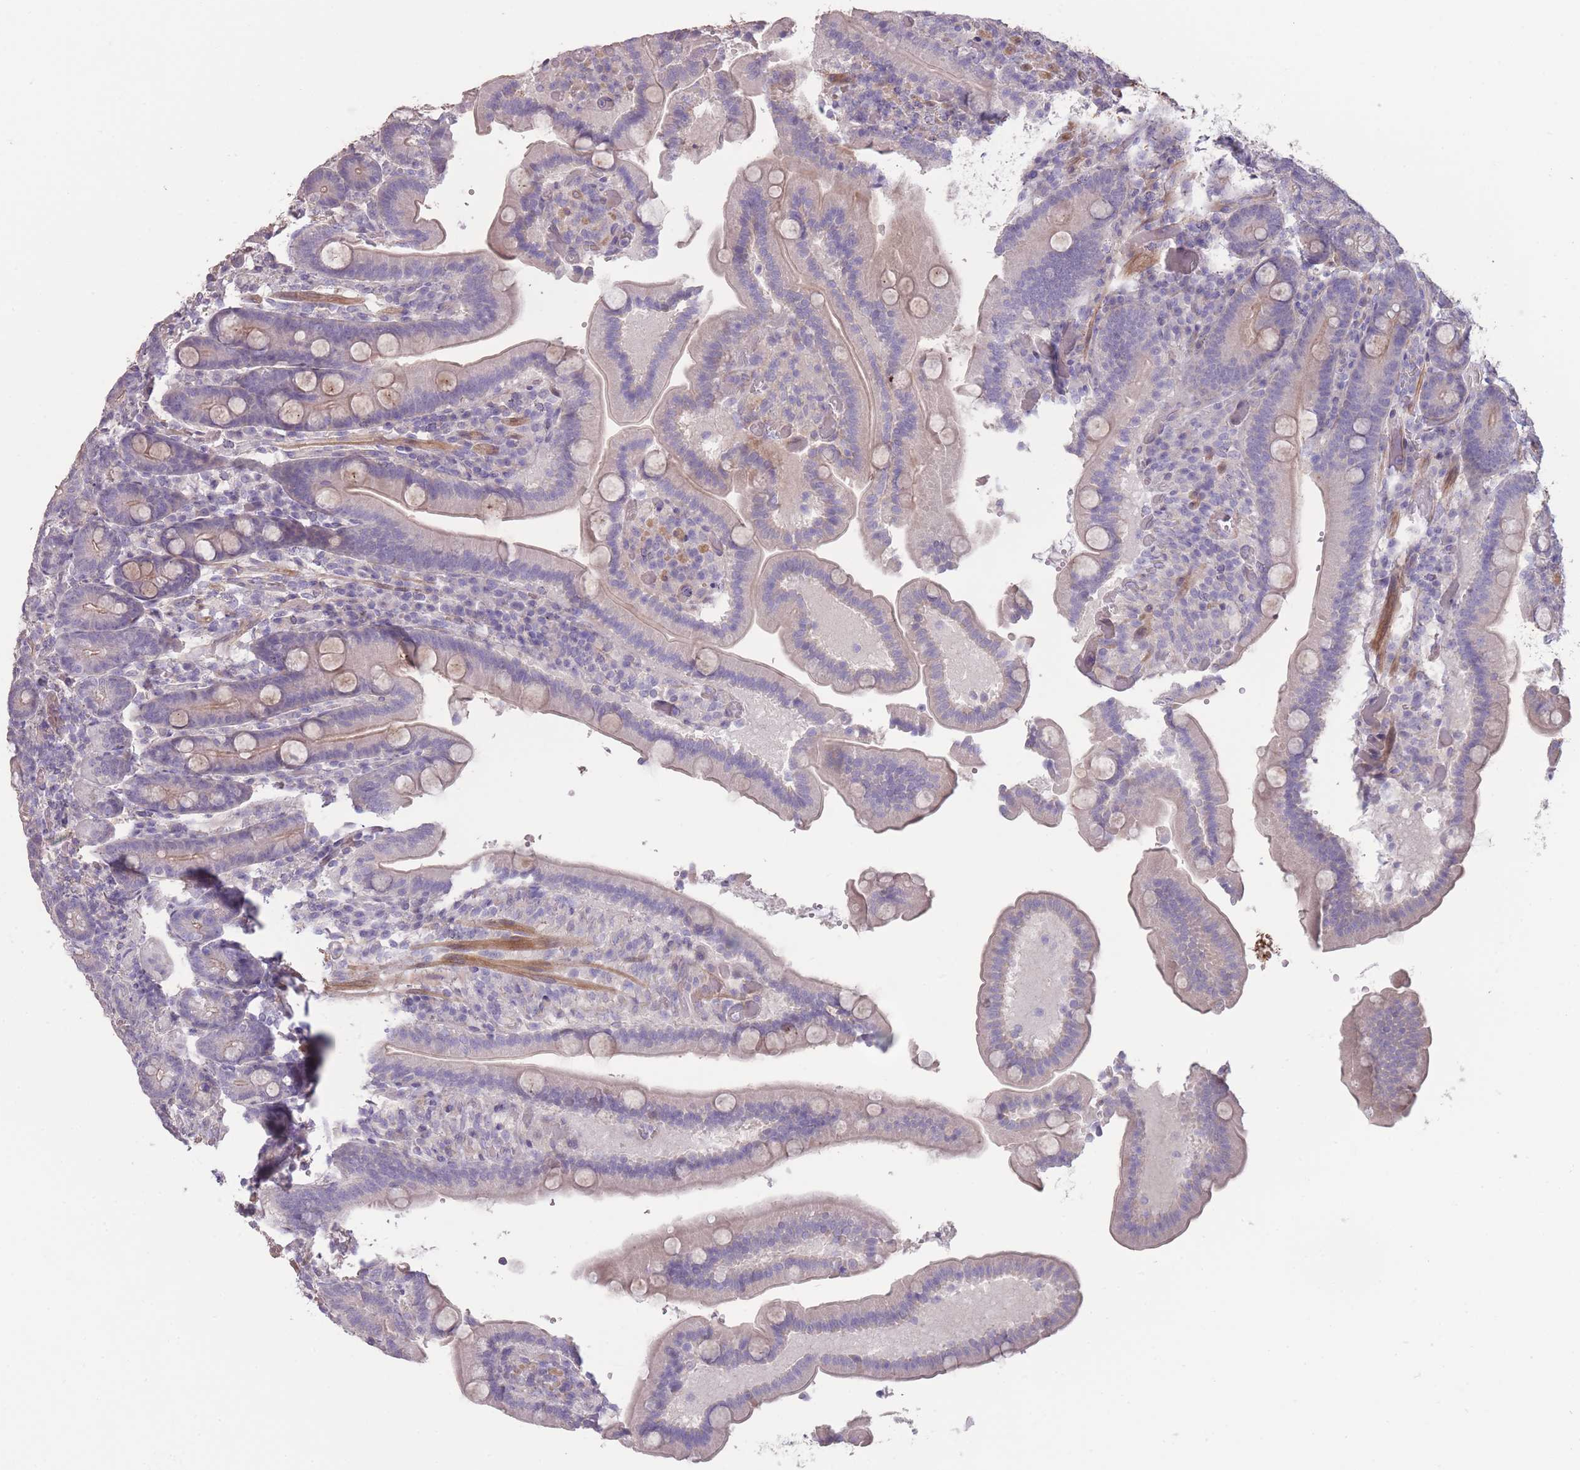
{"staining": {"intensity": "weak", "quantity": "<25%", "location": "cytoplasmic/membranous"}, "tissue": "duodenum", "cell_type": "Glandular cells", "image_type": "normal", "snomed": [{"axis": "morphology", "description": "Normal tissue, NOS"}, {"axis": "topography", "description": "Duodenum"}], "caption": "IHC image of benign duodenum stained for a protein (brown), which demonstrates no positivity in glandular cells. (Immunohistochemistry, brightfield microscopy, high magnification).", "gene": "RSPH10B2", "patient": {"sex": "female", "age": 62}}